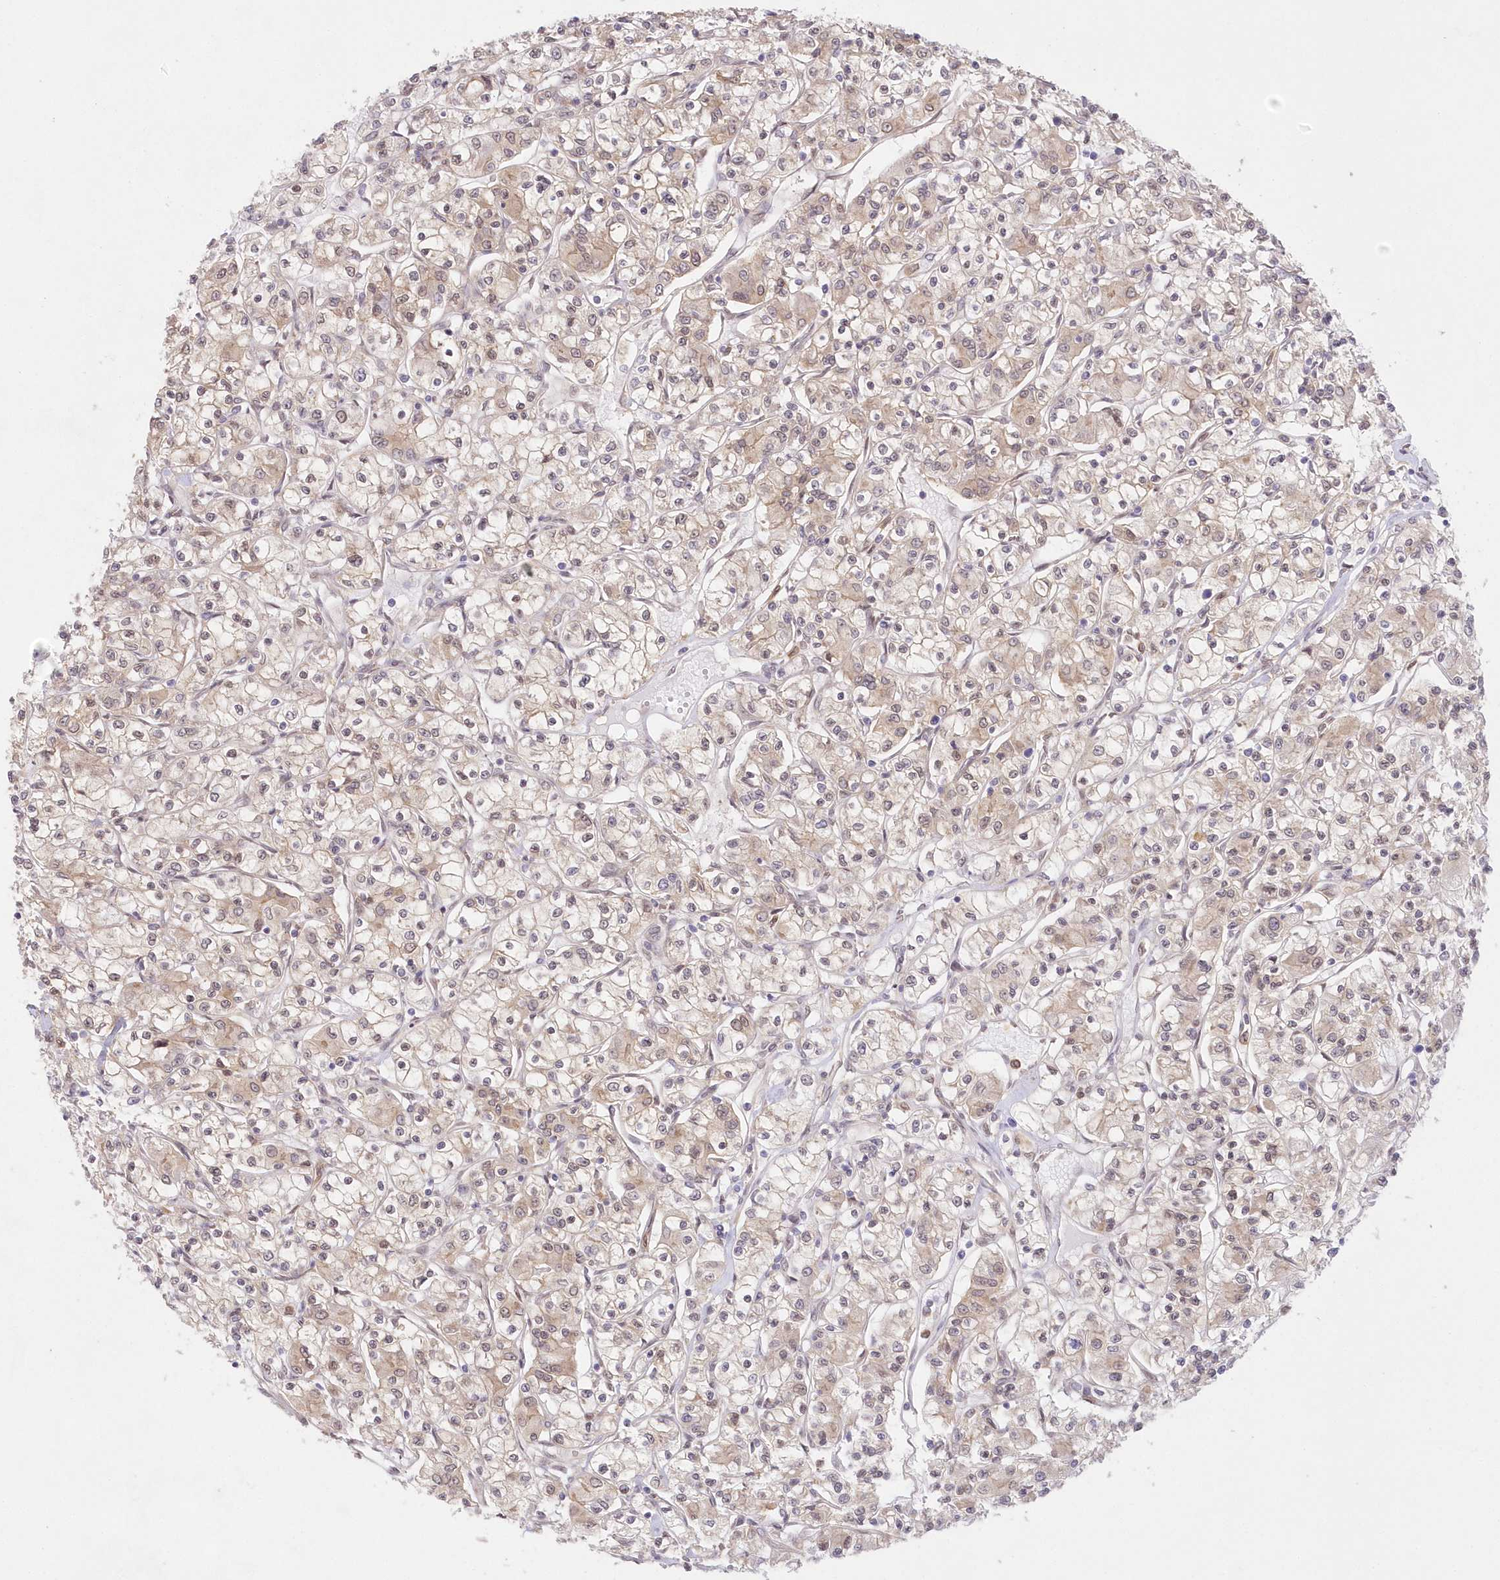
{"staining": {"intensity": "weak", "quantity": ">75%", "location": "cytoplasmic/membranous,nuclear"}, "tissue": "renal cancer", "cell_type": "Tumor cells", "image_type": "cancer", "snomed": [{"axis": "morphology", "description": "Adenocarcinoma, NOS"}, {"axis": "topography", "description": "Kidney"}], "caption": "Protein staining of renal cancer (adenocarcinoma) tissue reveals weak cytoplasmic/membranous and nuclear positivity in about >75% of tumor cells. (DAB IHC, brown staining for protein, blue staining for nuclei).", "gene": "RNPEP", "patient": {"sex": "female", "age": 59}}